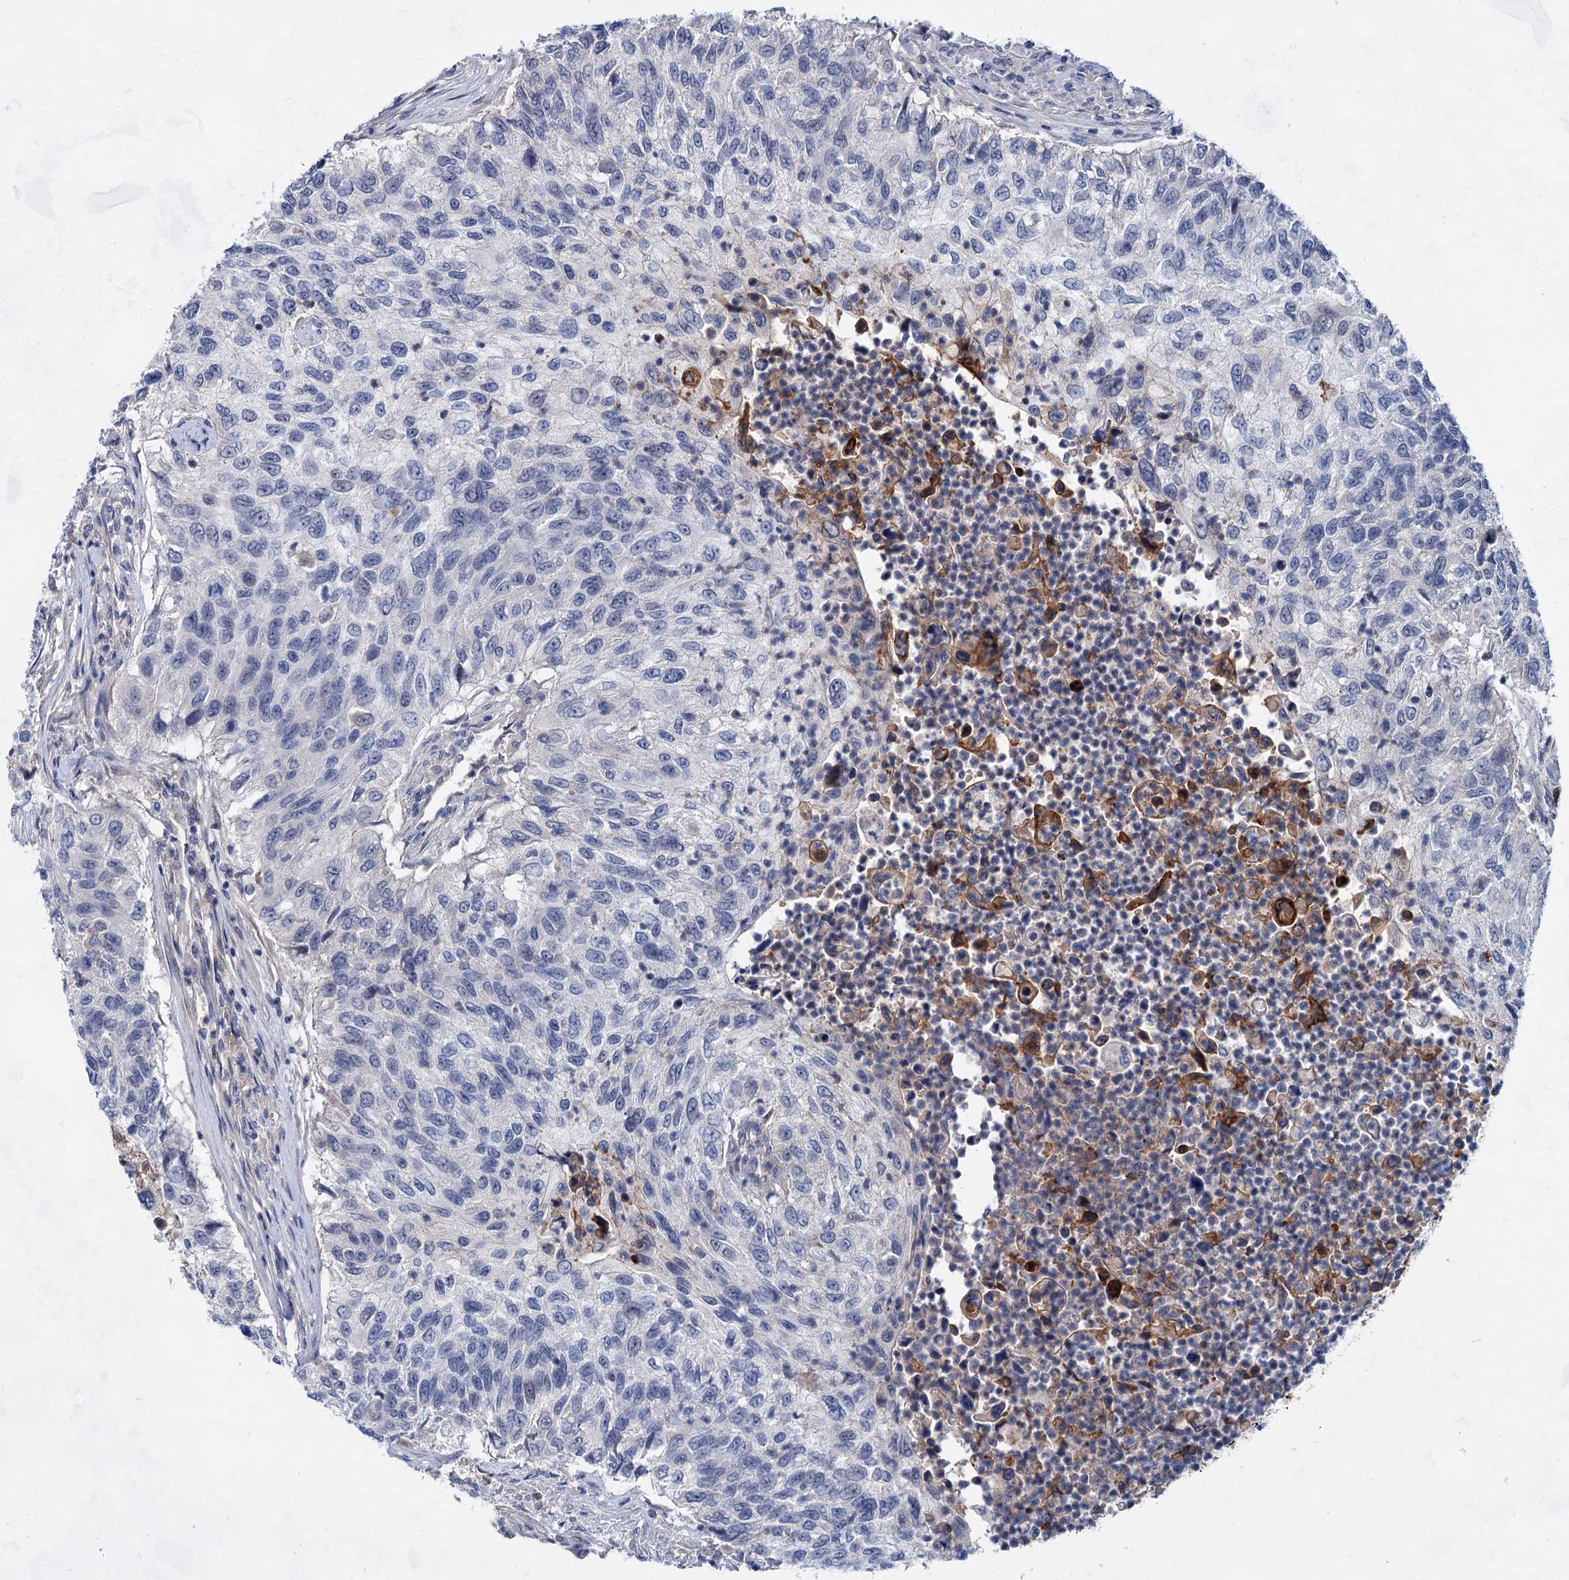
{"staining": {"intensity": "negative", "quantity": "none", "location": "none"}, "tissue": "urothelial cancer", "cell_type": "Tumor cells", "image_type": "cancer", "snomed": [{"axis": "morphology", "description": "Urothelial carcinoma, High grade"}, {"axis": "topography", "description": "Urinary bladder"}], "caption": "There is no significant positivity in tumor cells of urothelial cancer.", "gene": "MORN3", "patient": {"sex": "female", "age": 60}}